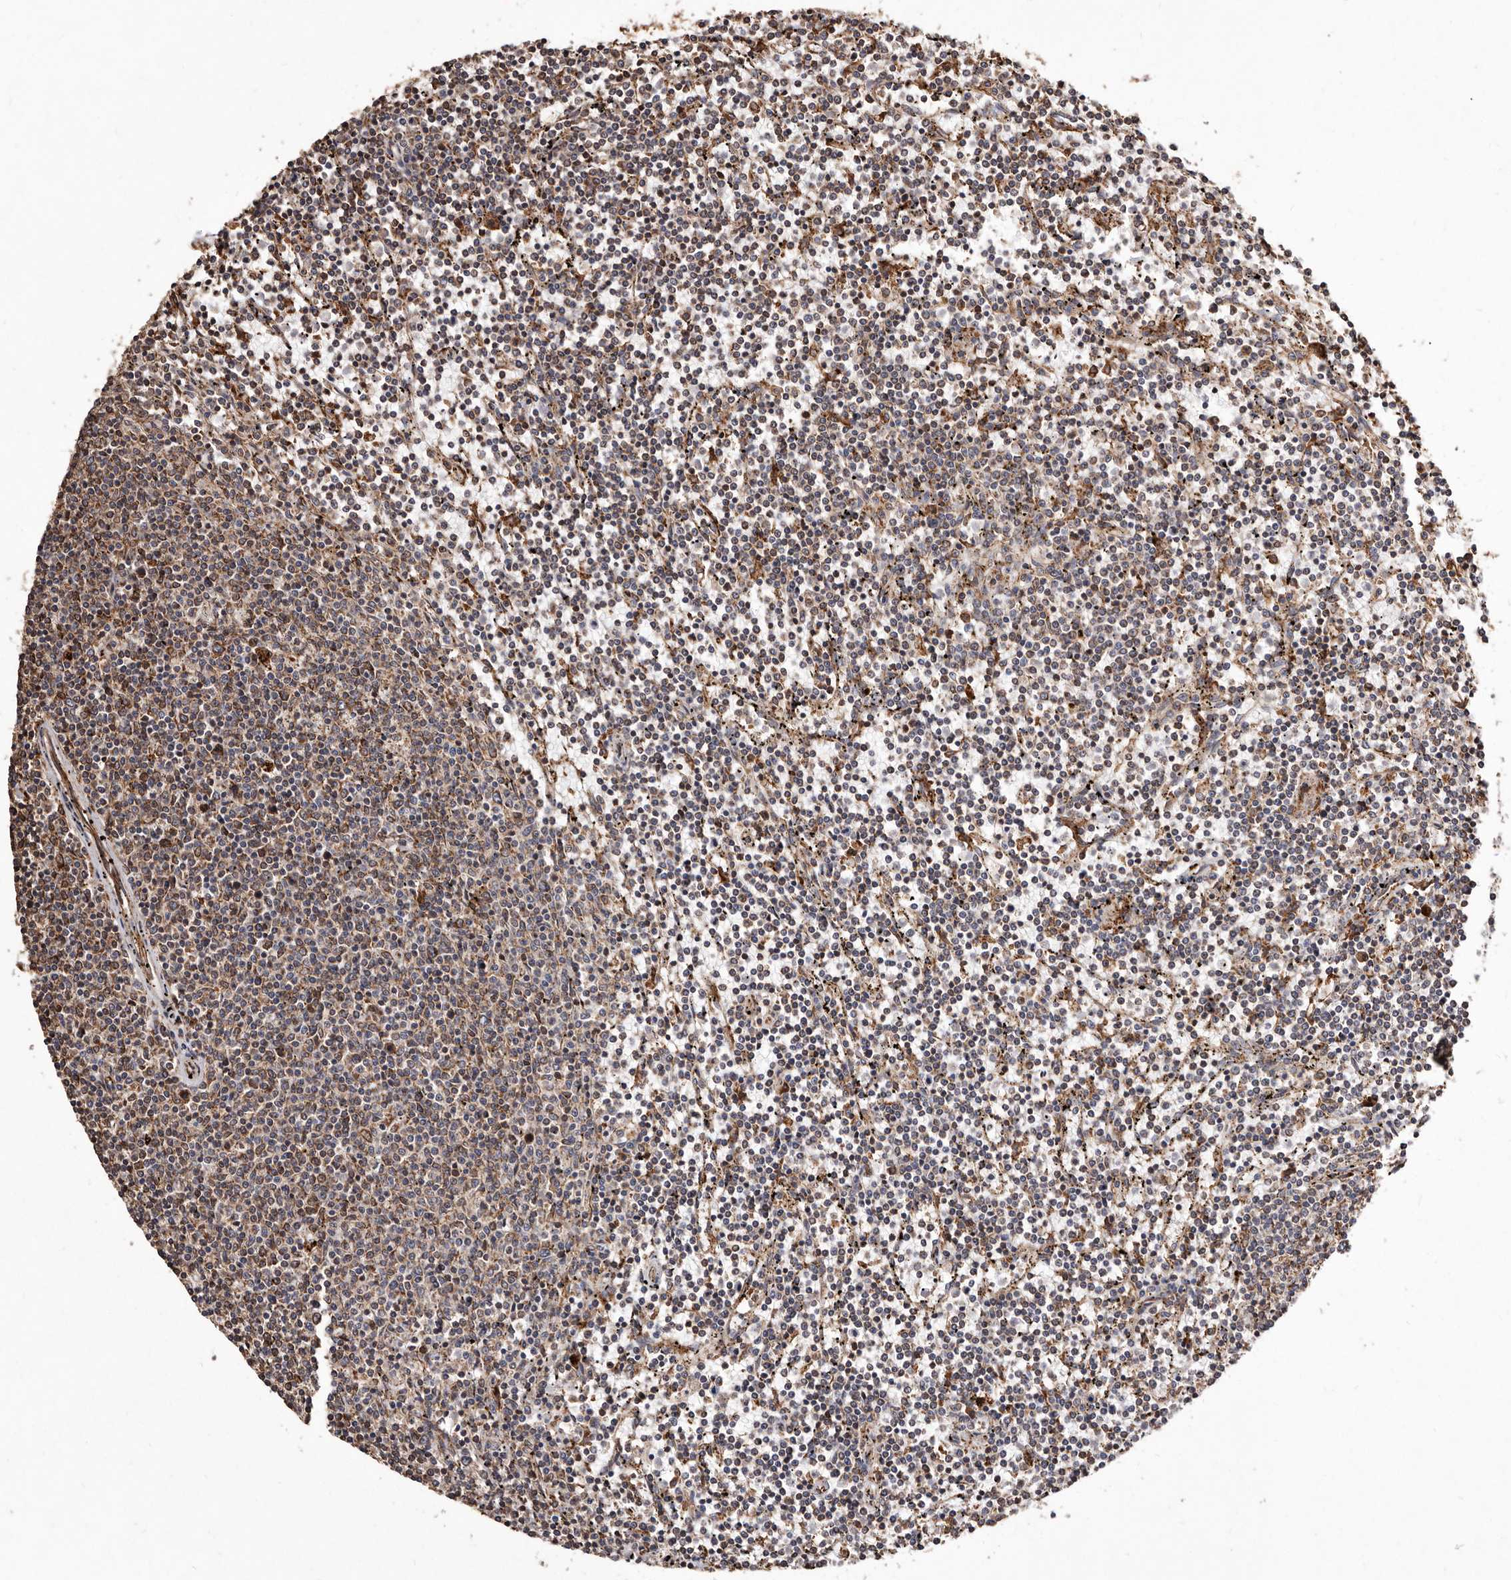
{"staining": {"intensity": "weak", "quantity": "<25%", "location": "cytoplasmic/membranous"}, "tissue": "lymphoma", "cell_type": "Tumor cells", "image_type": "cancer", "snomed": [{"axis": "morphology", "description": "Malignant lymphoma, non-Hodgkin's type, Low grade"}, {"axis": "topography", "description": "Spleen"}], "caption": "Tumor cells show no significant protein positivity in lymphoma. (DAB IHC with hematoxylin counter stain).", "gene": "STEAP2", "patient": {"sex": "female", "age": 50}}